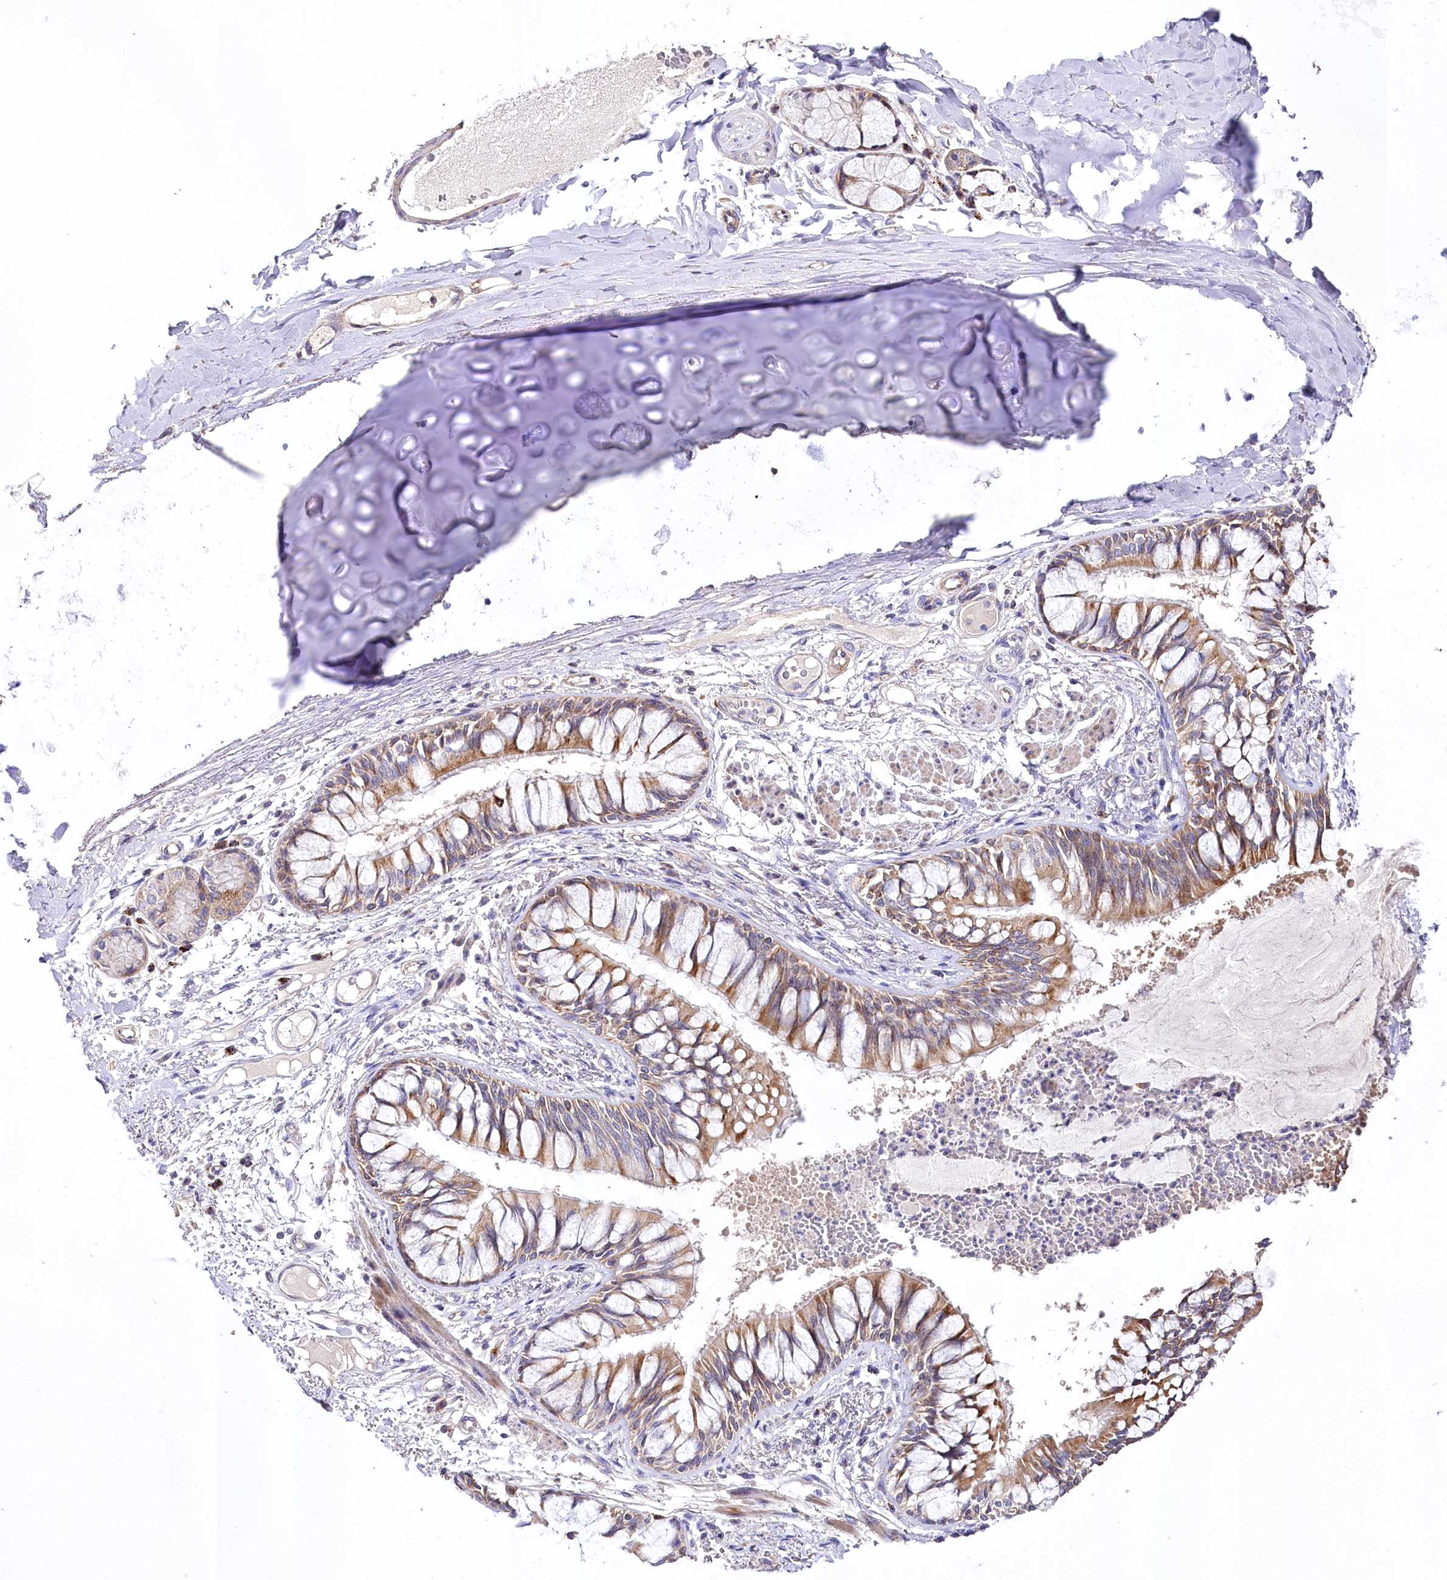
{"staining": {"intensity": "moderate", "quantity": ">75%", "location": "cytoplasmic/membranous,nuclear"}, "tissue": "adipose tissue", "cell_type": "Adipocytes", "image_type": "normal", "snomed": [{"axis": "morphology", "description": "Normal tissue, NOS"}, {"axis": "topography", "description": "Cartilage tissue"}, {"axis": "topography", "description": "Bronchus"}, {"axis": "topography", "description": "Lung"}, {"axis": "topography", "description": "Peripheral nerve tissue"}], "caption": "Adipocytes reveal medium levels of moderate cytoplasmic/membranous,nuclear staining in approximately >75% of cells in benign human adipose tissue.", "gene": "PTER", "patient": {"sex": "female", "age": 49}}